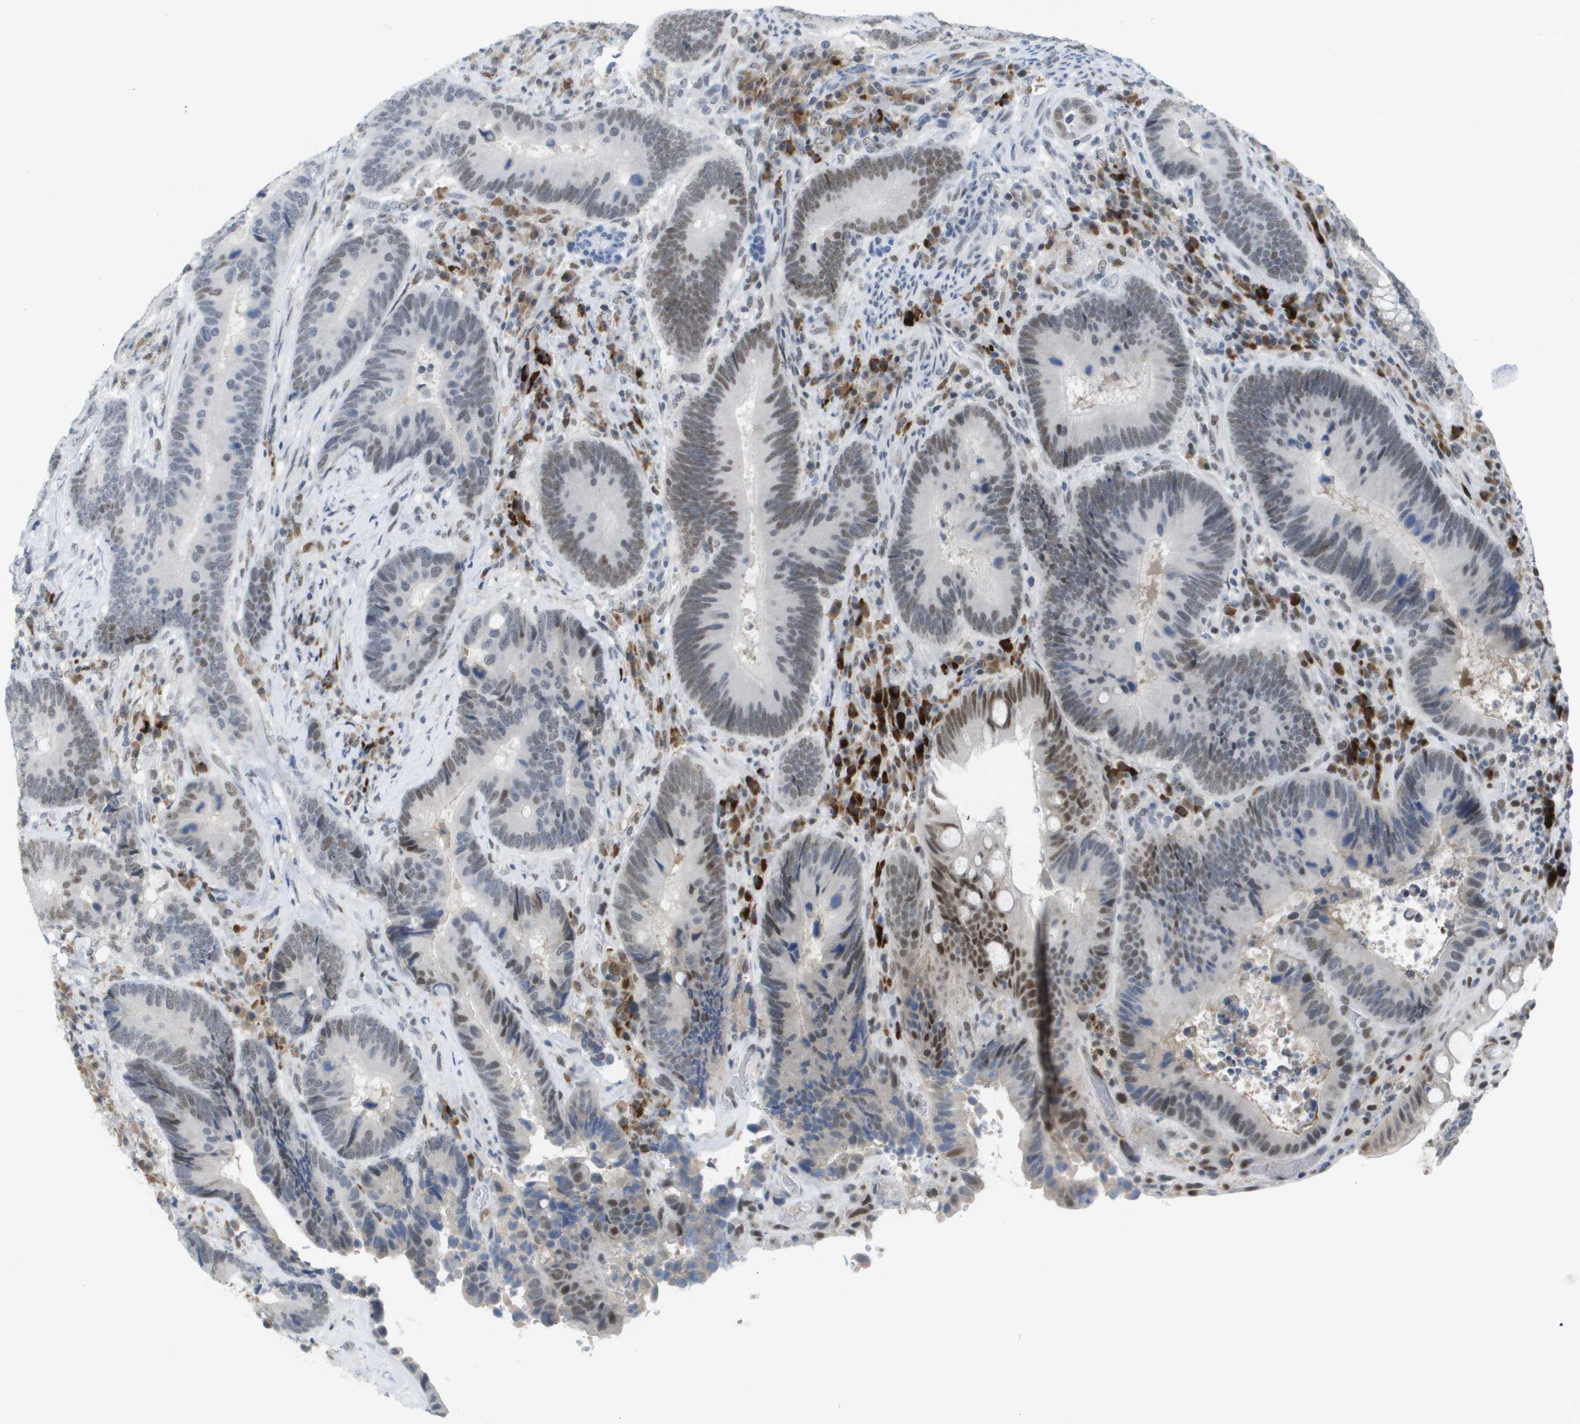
{"staining": {"intensity": "weak", "quantity": "25%-75%", "location": "nuclear"}, "tissue": "colorectal cancer", "cell_type": "Tumor cells", "image_type": "cancer", "snomed": [{"axis": "morphology", "description": "Adenocarcinoma, NOS"}, {"axis": "topography", "description": "Rectum"}], "caption": "Brown immunohistochemical staining in colorectal cancer (adenocarcinoma) reveals weak nuclear staining in about 25%-75% of tumor cells. Immunohistochemistry stains the protein of interest in brown and the nuclei are stained blue.", "gene": "TP53RK", "patient": {"sex": "male", "age": 51}}